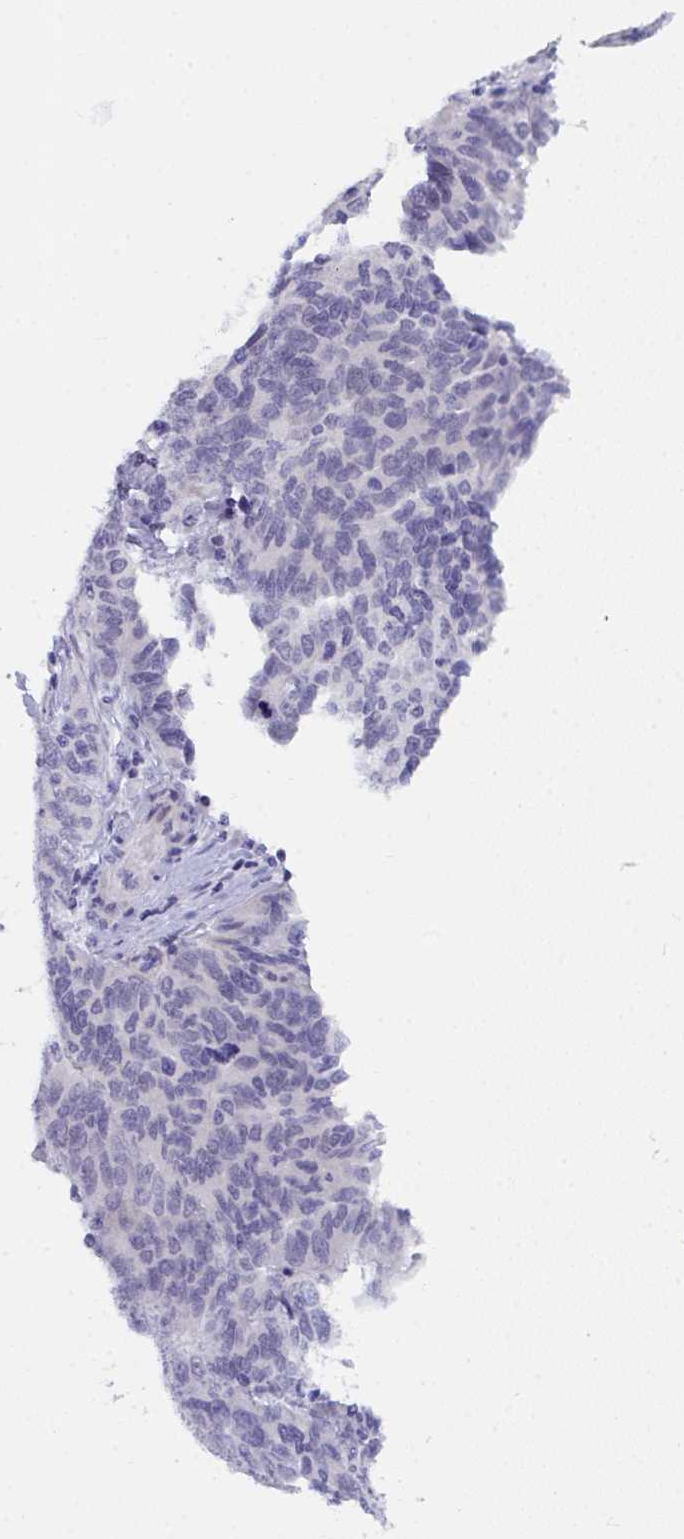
{"staining": {"intensity": "negative", "quantity": "none", "location": "none"}, "tissue": "ovarian cancer", "cell_type": "Tumor cells", "image_type": "cancer", "snomed": [{"axis": "morphology", "description": "Cystadenocarcinoma, serous, NOS"}, {"axis": "topography", "description": "Ovary"}], "caption": "Image shows no significant protein expression in tumor cells of ovarian serous cystadenocarcinoma. Brightfield microscopy of IHC stained with DAB (brown) and hematoxylin (blue), captured at high magnification.", "gene": "DAOA", "patient": {"sex": "female", "age": 64}}